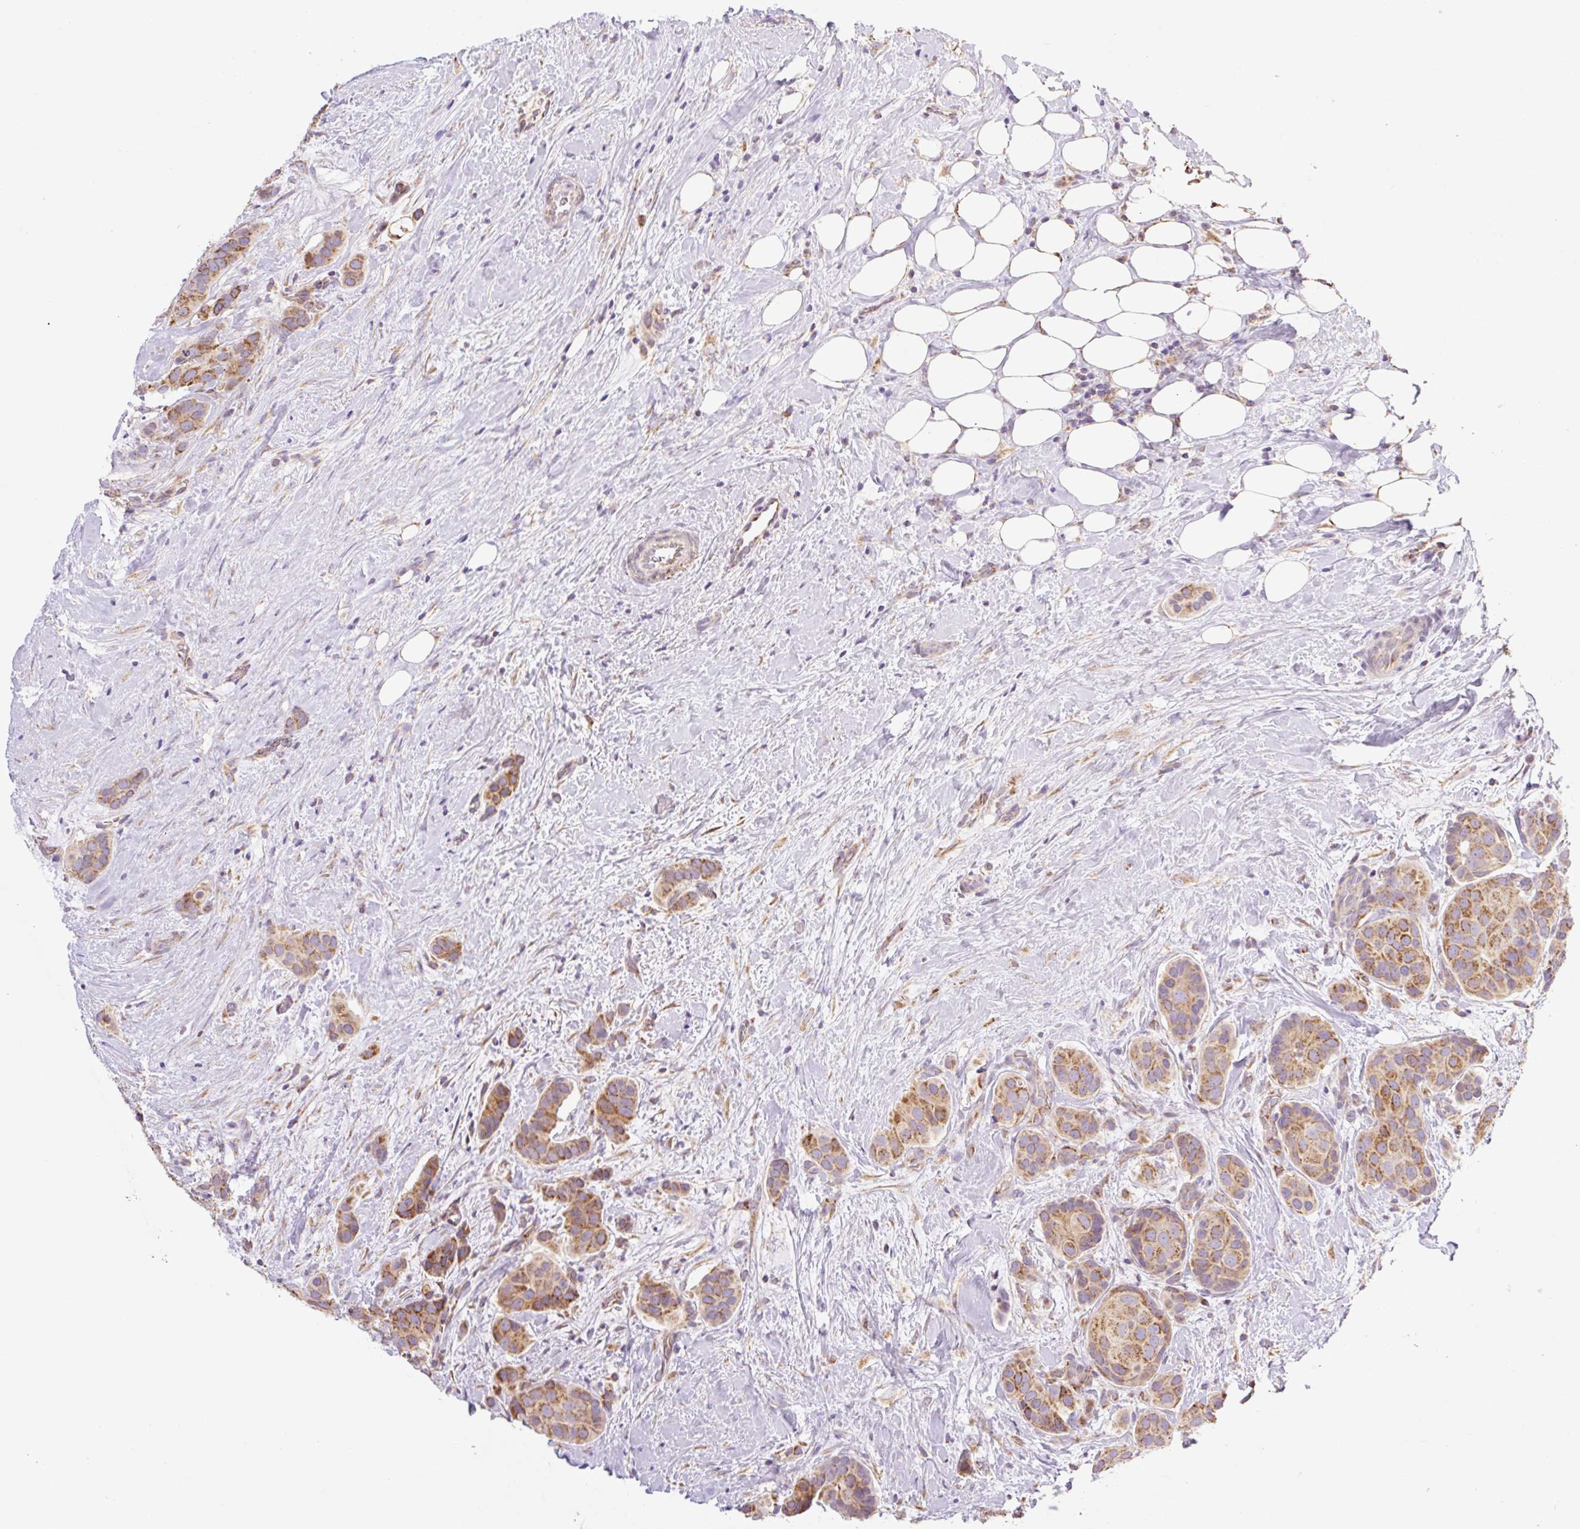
{"staining": {"intensity": "strong", "quantity": ">75%", "location": "cytoplasmic/membranous"}, "tissue": "breast cancer", "cell_type": "Tumor cells", "image_type": "cancer", "snomed": [{"axis": "morphology", "description": "Duct carcinoma"}, {"axis": "topography", "description": "Breast"}], "caption": "DAB (3,3'-diaminobenzidine) immunohistochemical staining of breast cancer (invasive ductal carcinoma) demonstrates strong cytoplasmic/membranous protein positivity in approximately >75% of tumor cells.", "gene": "GOSR2", "patient": {"sex": "female", "age": 70}}